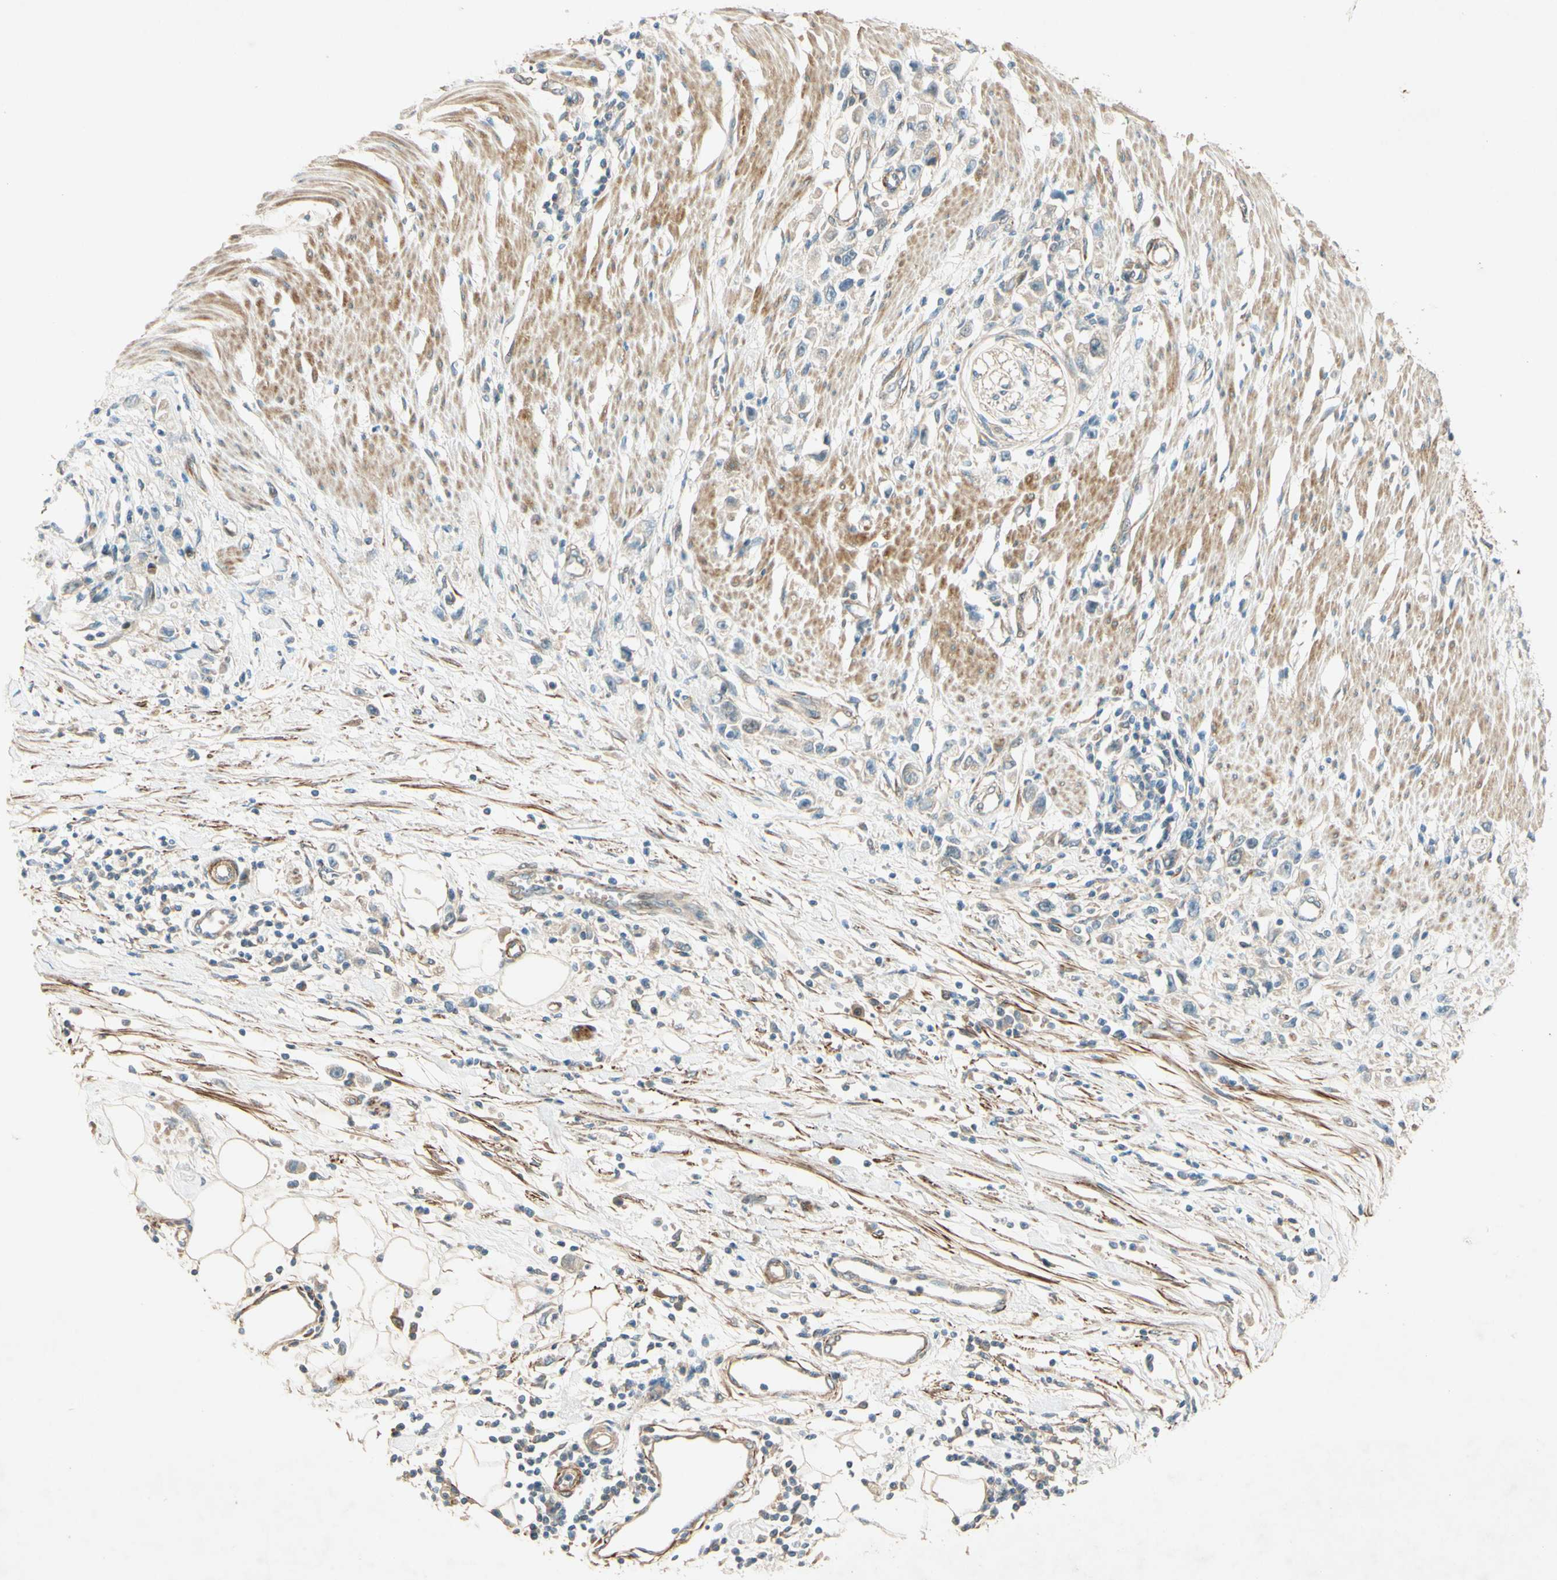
{"staining": {"intensity": "negative", "quantity": "none", "location": "none"}, "tissue": "stomach cancer", "cell_type": "Tumor cells", "image_type": "cancer", "snomed": [{"axis": "morphology", "description": "Adenocarcinoma, NOS"}, {"axis": "topography", "description": "Stomach"}], "caption": "Tumor cells show no significant staining in stomach cancer (adenocarcinoma).", "gene": "ADAM17", "patient": {"sex": "female", "age": 59}}